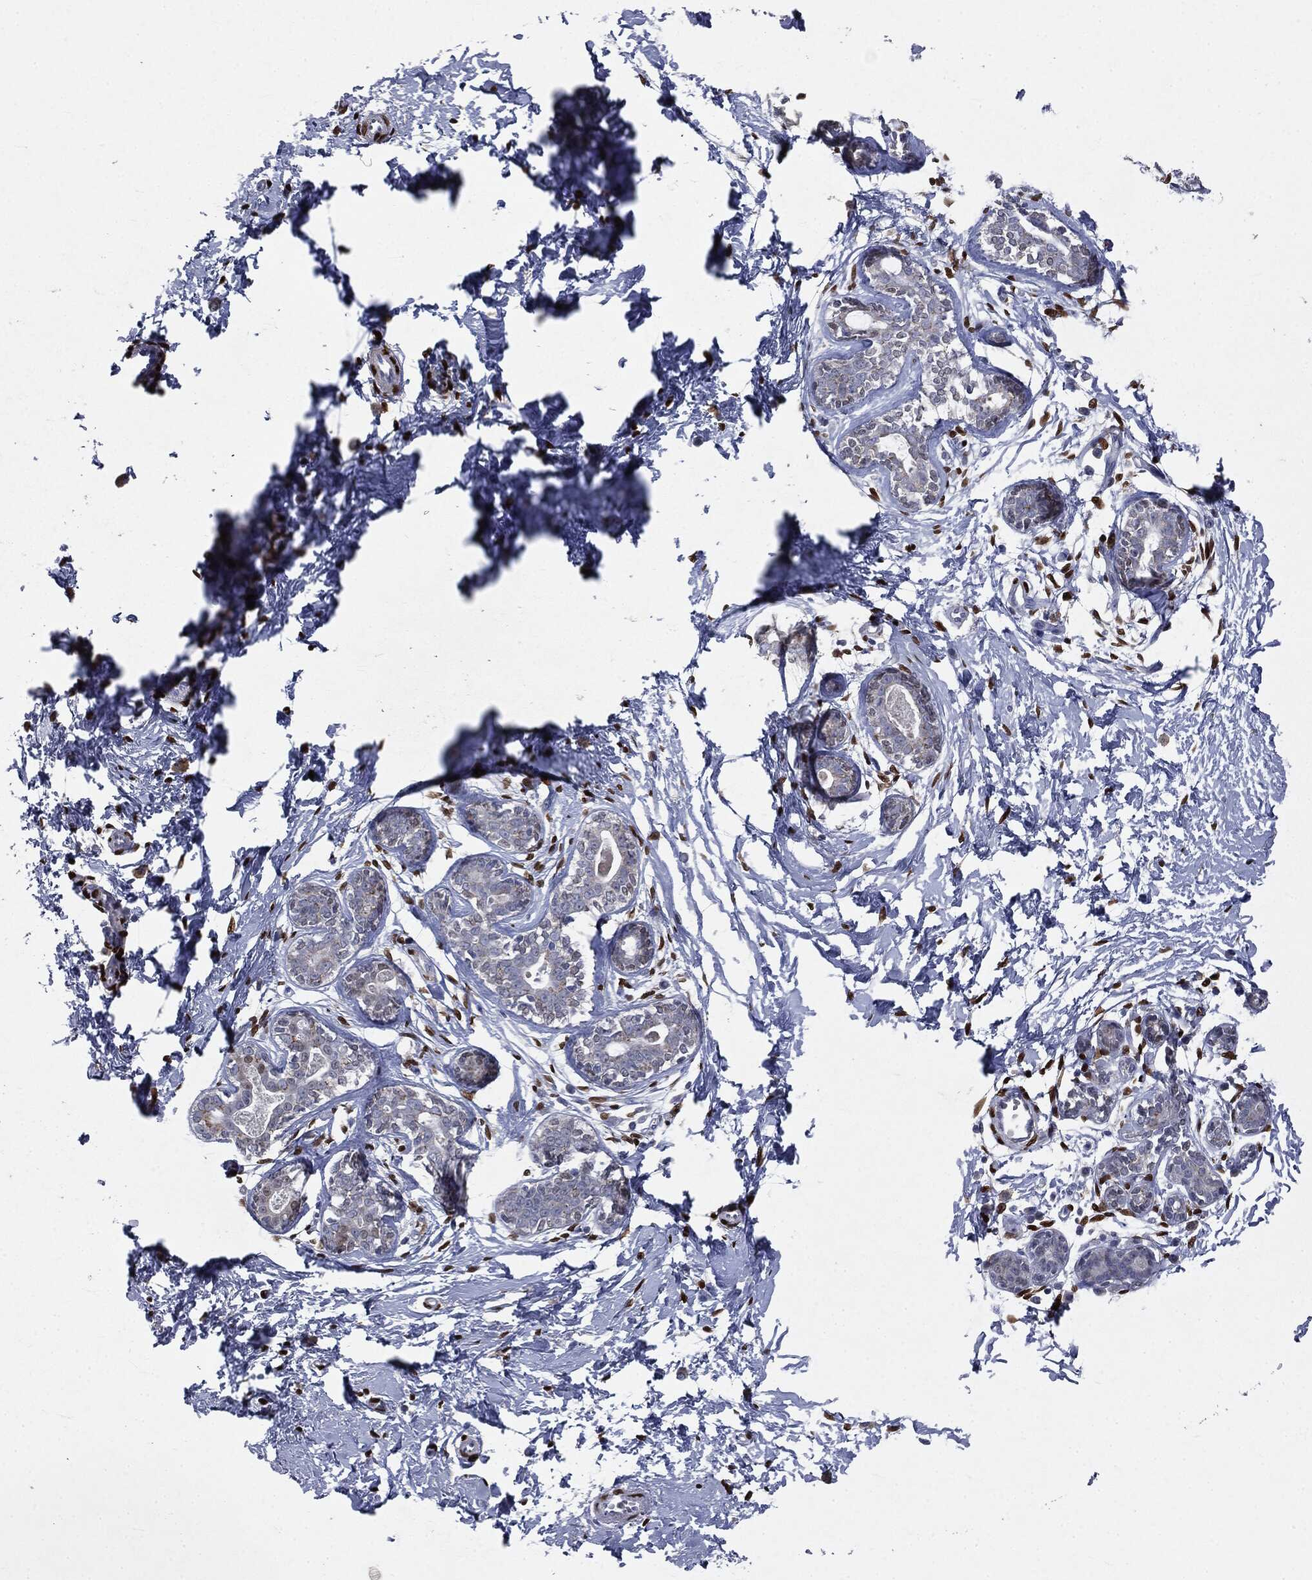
{"staining": {"intensity": "negative", "quantity": "none", "location": "none"}, "tissue": "breast", "cell_type": "Glandular cells", "image_type": "normal", "snomed": [{"axis": "morphology", "description": "Normal tissue, NOS"}, {"axis": "topography", "description": "Breast"}], "caption": "A high-resolution image shows immunohistochemistry (IHC) staining of unremarkable breast, which exhibits no significant expression in glandular cells.", "gene": "CASD1", "patient": {"sex": "female", "age": 37}}